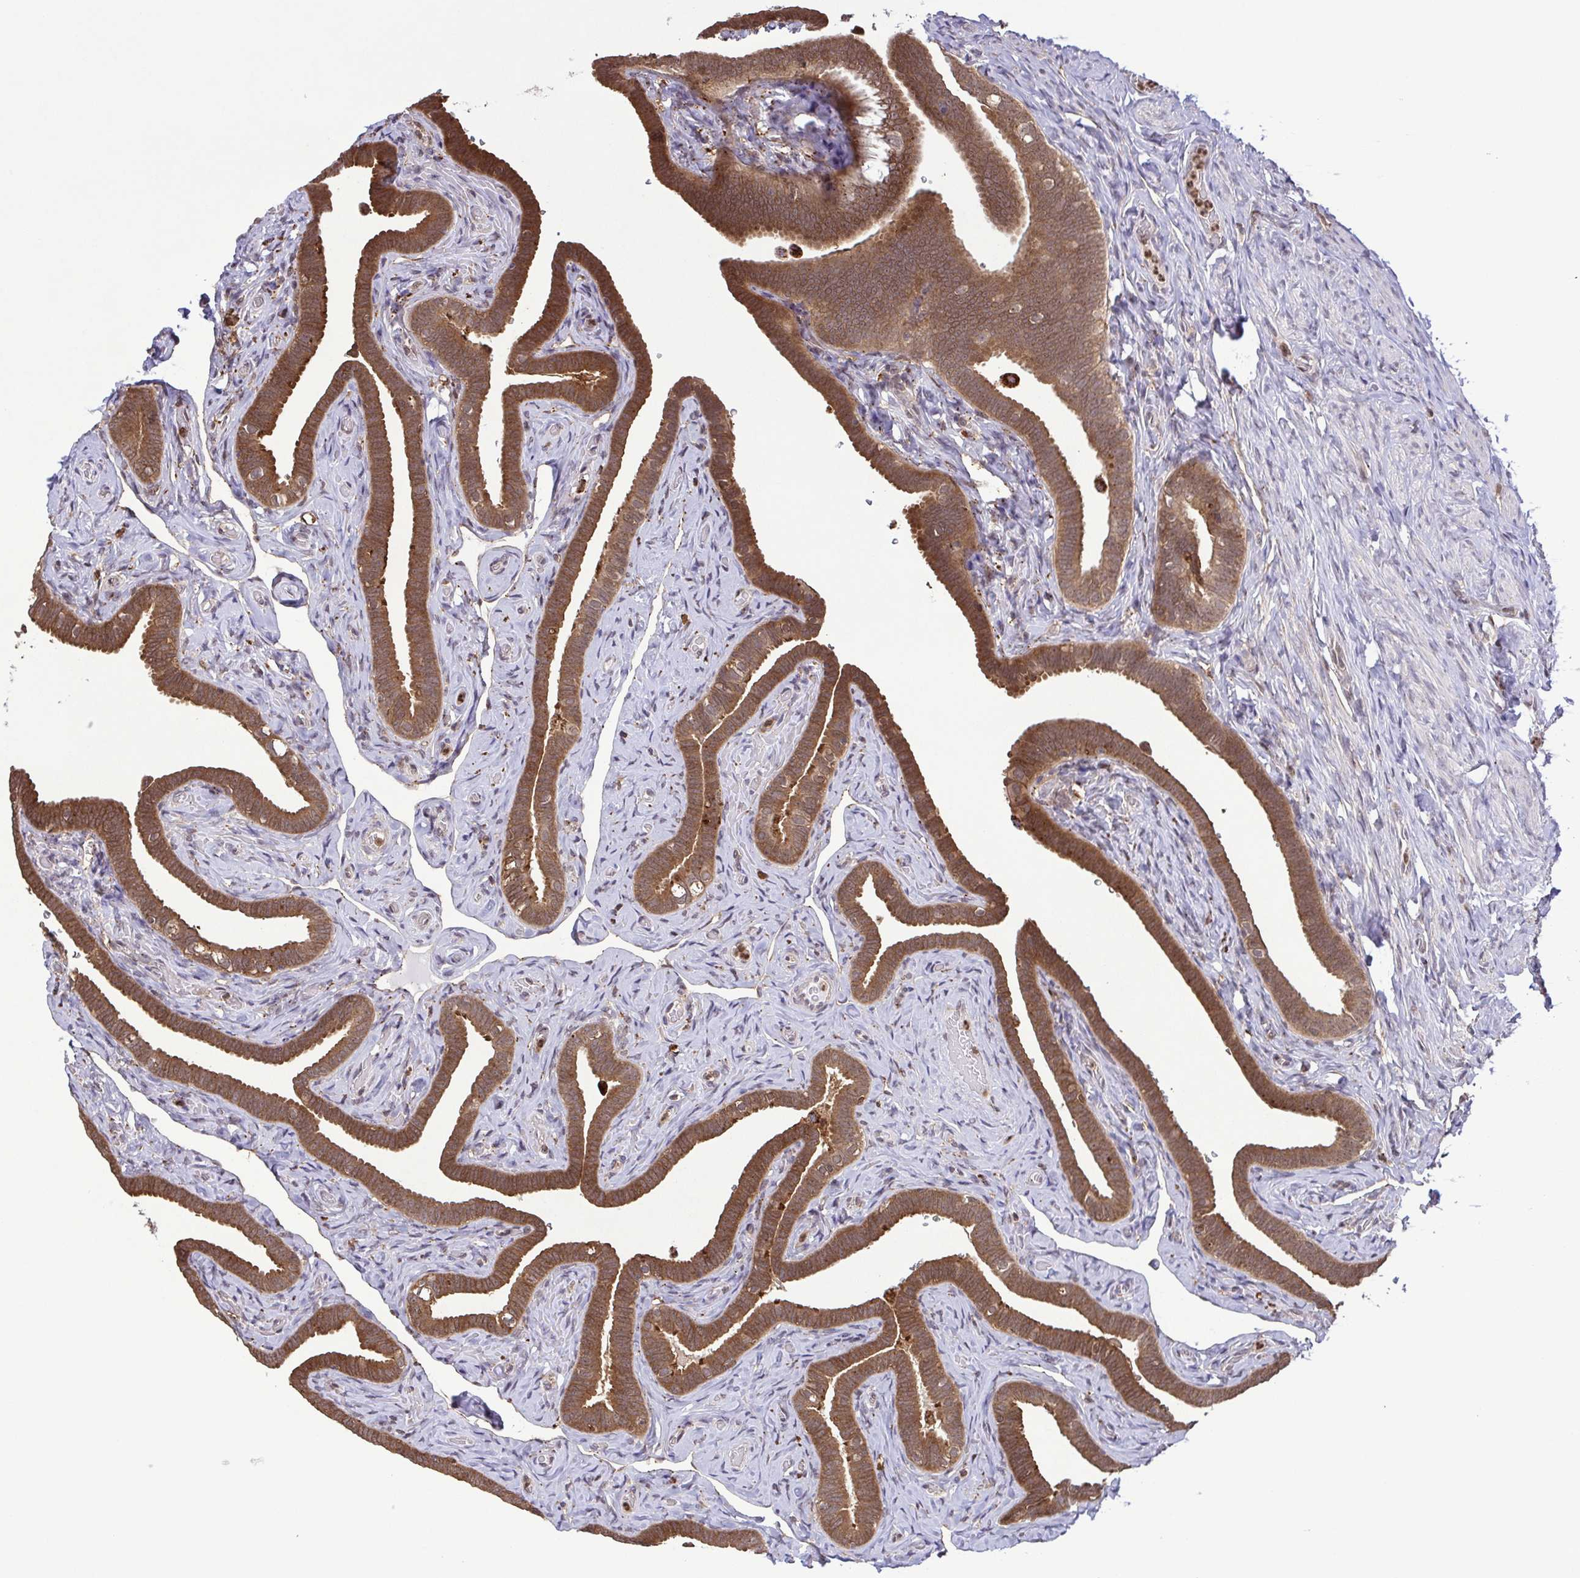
{"staining": {"intensity": "moderate", "quantity": ">75%", "location": "cytoplasmic/membranous,nuclear"}, "tissue": "fallopian tube", "cell_type": "Glandular cells", "image_type": "normal", "snomed": [{"axis": "morphology", "description": "Normal tissue, NOS"}, {"axis": "topography", "description": "Fallopian tube"}], "caption": "Moderate cytoplasmic/membranous,nuclear expression is identified in approximately >75% of glandular cells in benign fallopian tube. The protein is stained brown, and the nuclei are stained in blue (DAB (3,3'-diaminobenzidine) IHC with brightfield microscopy, high magnification).", "gene": "CHMP1B", "patient": {"sex": "female", "age": 69}}